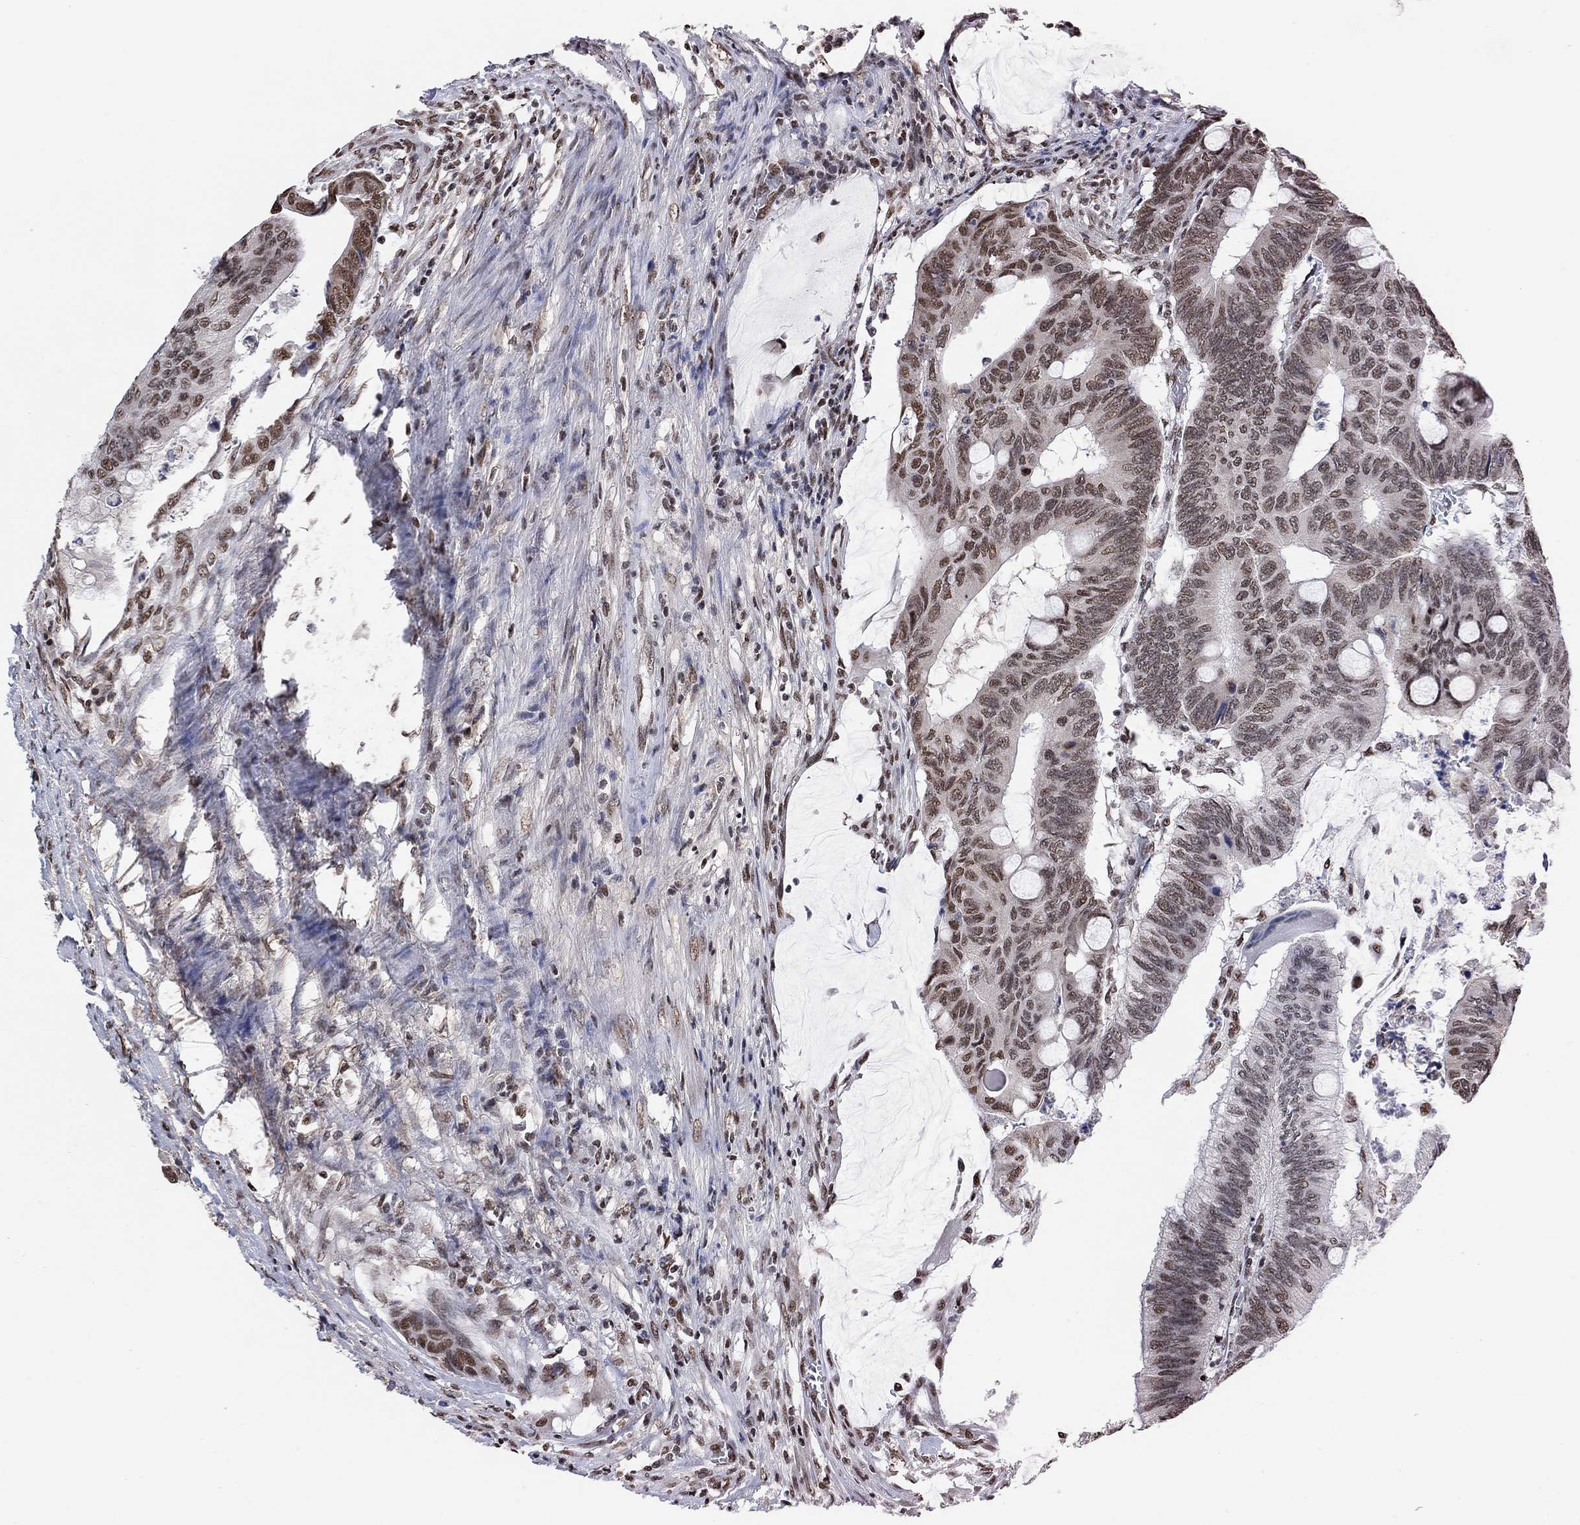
{"staining": {"intensity": "moderate", "quantity": "25%-75%", "location": "nuclear"}, "tissue": "colorectal cancer", "cell_type": "Tumor cells", "image_type": "cancer", "snomed": [{"axis": "morphology", "description": "Normal tissue, NOS"}, {"axis": "morphology", "description": "Adenocarcinoma, NOS"}, {"axis": "topography", "description": "Rectum"}, {"axis": "topography", "description": "Peripheral nerve tissue"}], "caption": "Immunohistochemistry image of colorectal adenocarcinoma stained for a protein (brown), which shows medium levels of moderate nuclear positivity in approximately 25%-75% of tumor cells.", "gene": "USP39", "patient": {"sex": "male", "age": 92}}